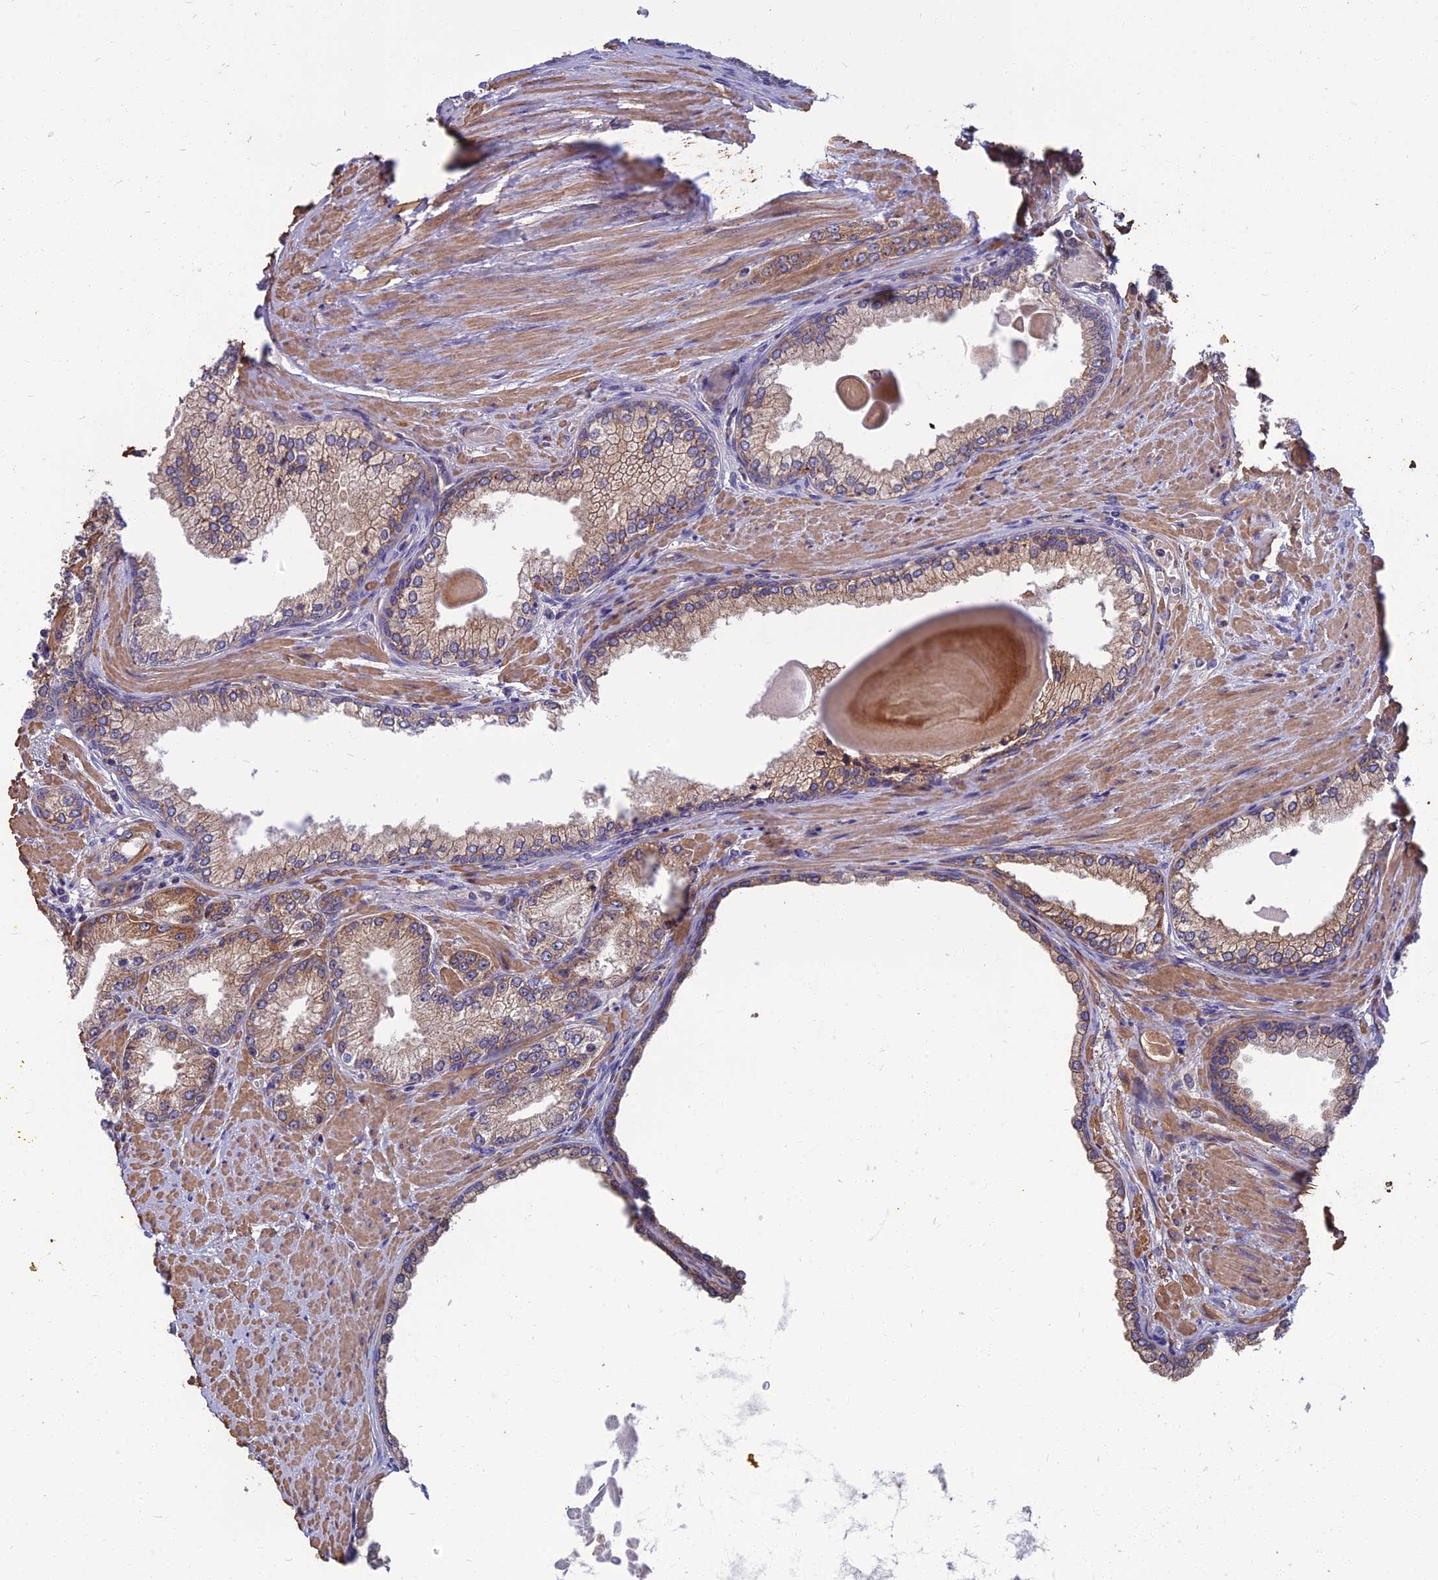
{"staining": {"intensity": "weak", "quantity": ">75%", "location": "cytoplasmic/membranous"}, "tissue": "prostate cancer", "cell_type": "Tumor cells", "image_type": "cancer", "snomed": [{"axis": "morphology", "description": "Adenocarcinoma, High grade"}, {"axis": "topography", "description": "Prostate"}], "caption": "The micrograph demonstrates staining of prostate cancer (high-grade adenocarcinoma), revealing weak cytoplasmic/membranous protein expression (brown color) within tumor cells. (DAB (3,3'-diaminobenzidine) = brown stain, brightfield microscopy at high magnification).", "gene": "WDR24", "patient": {"sex": "male", "age": 66}}